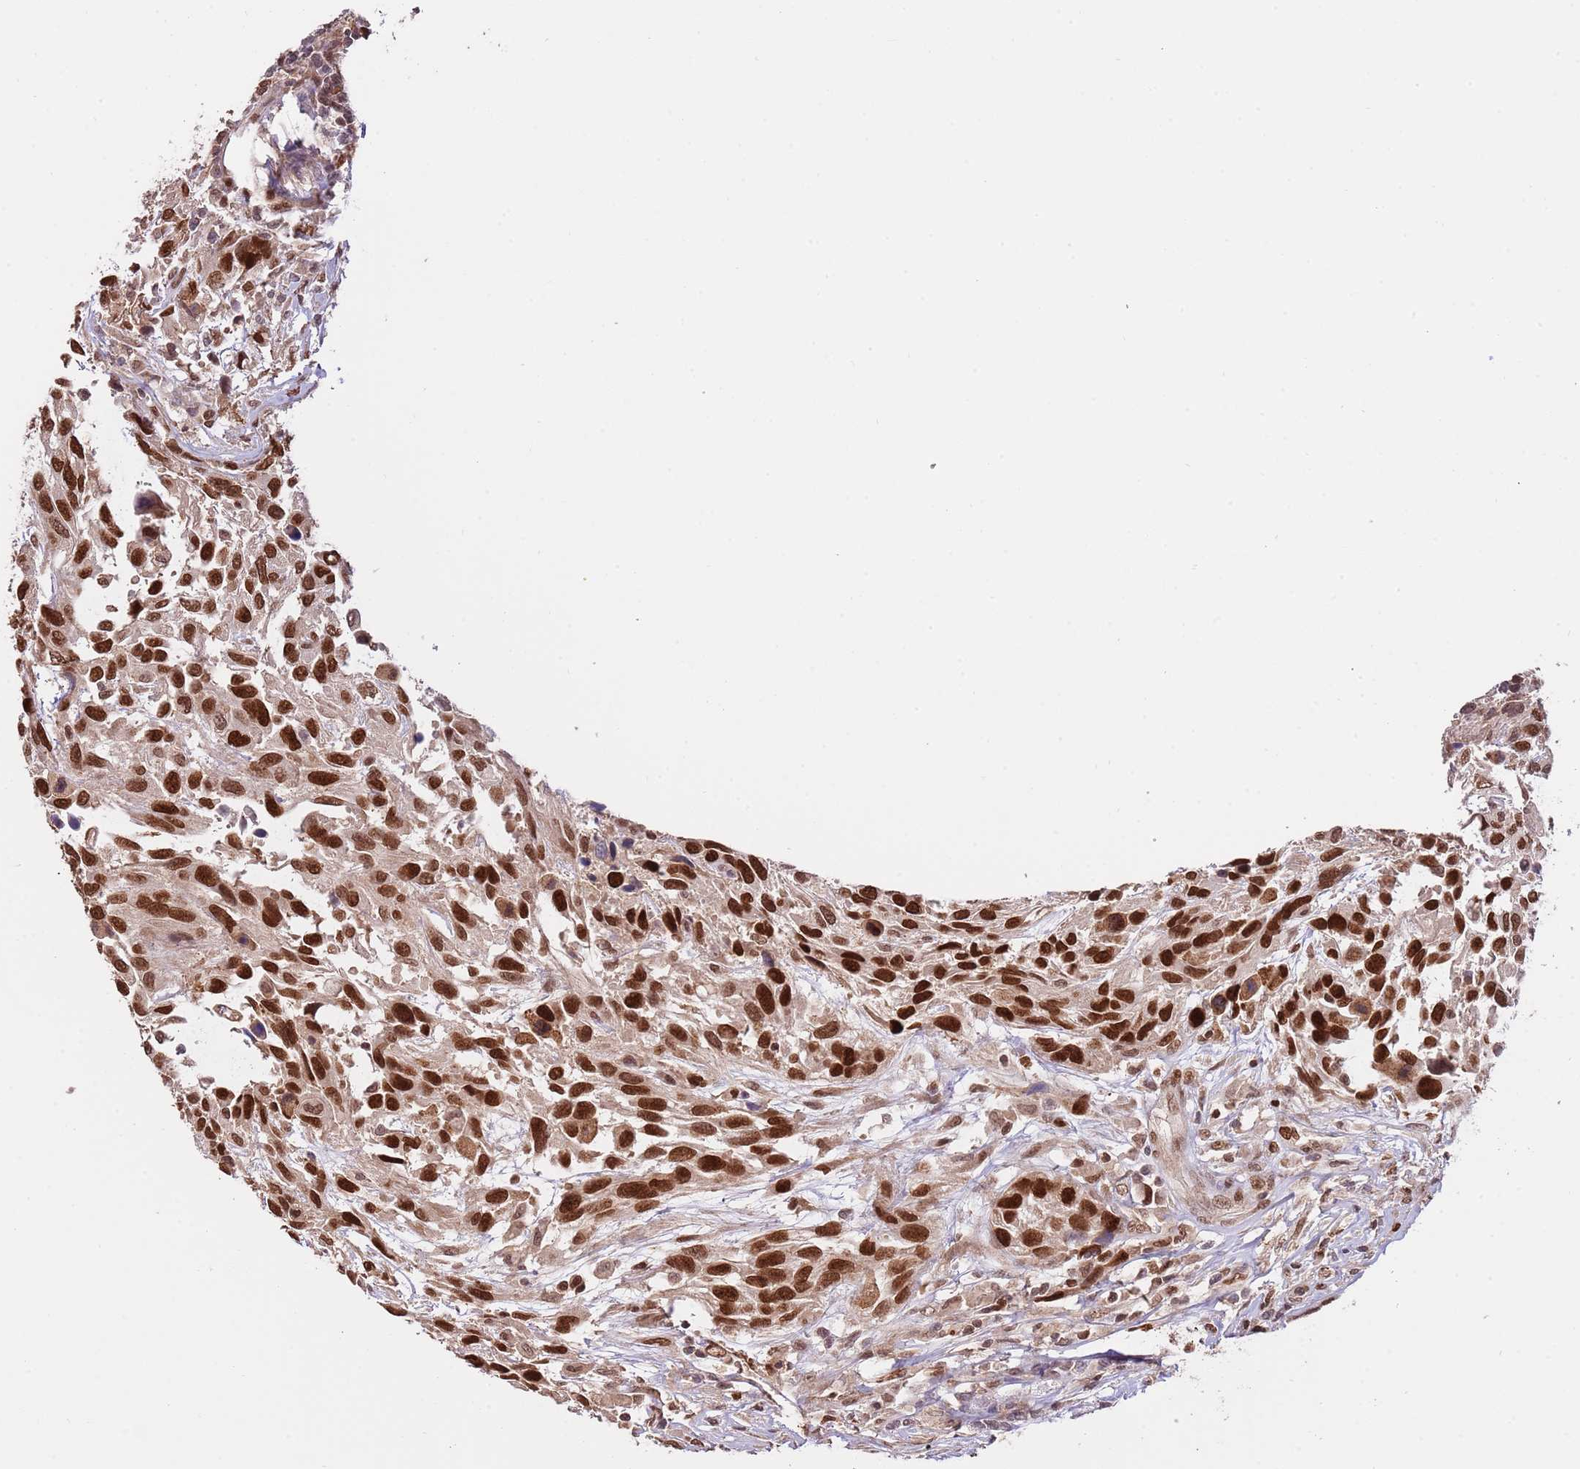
{"staining": {"intensity": "strong", "quantity": ">75%", "location": "nuclear"}, "tissue": "urothelial cancer", "cell_type": "Tumor cells", "image_type": "cancer", "snomed": [{"axis": "morphology", "description": "Urothelial carcinoma, High grade"}, {"axis": "topography", "description": "Urinary bladder"}], "caption": "Brown immunohistochemical staining in urothelial carcinoma (high-grade) exhibits strong nuclear positivity in approximately >75% of tumor cells.", "gene": "RIF1", "patient": {"sex": "female", "age": 70}}